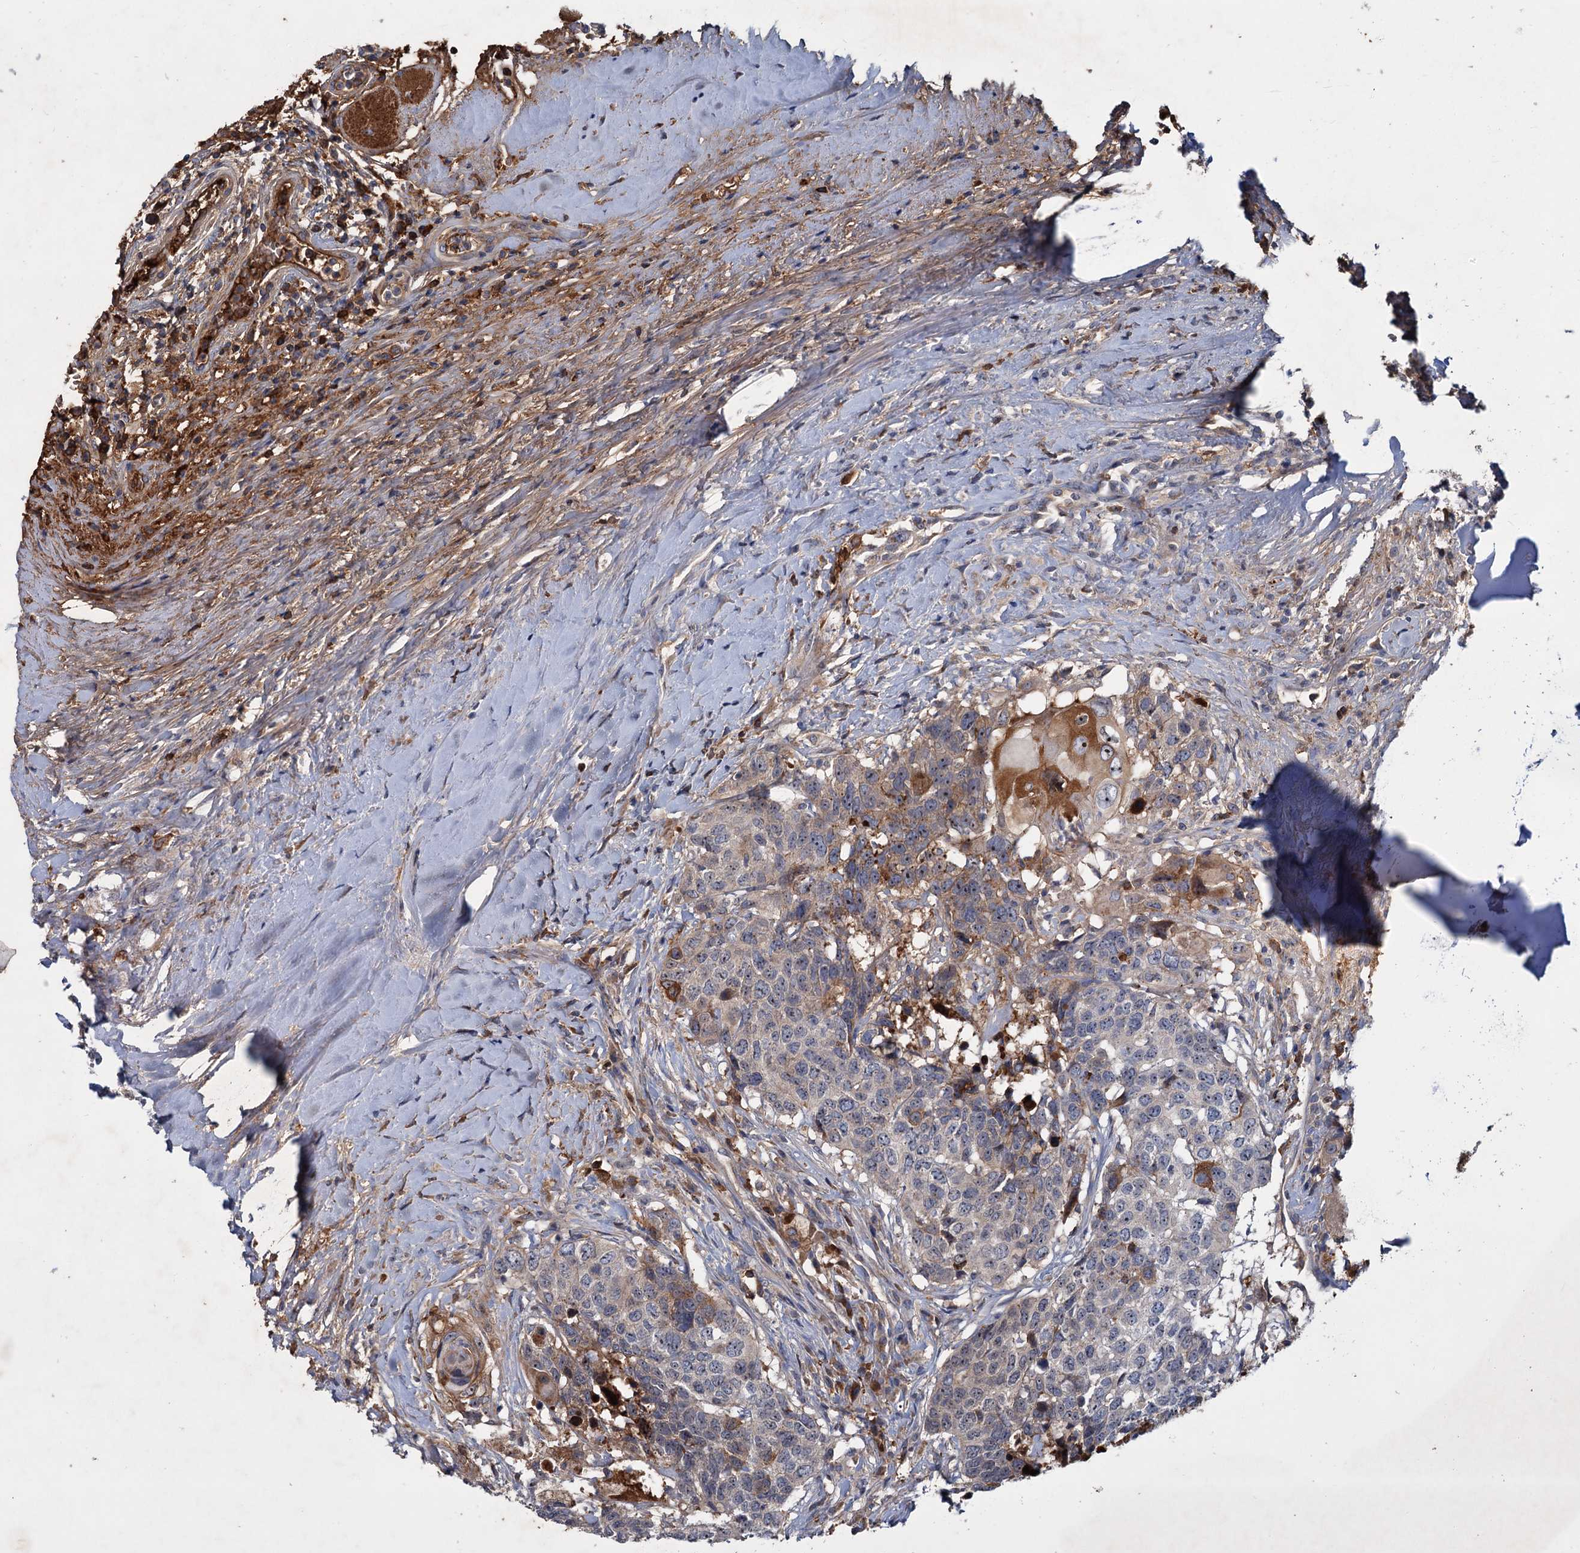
{"staining": {"intensity": "moderate", "quantity": "<25%", "location": "cytoplasmic/membranous"}, "tissue": "head and neck cancer", "cell_type": "Tumor cells", "image_type": "cancer", "snomed": [{"axis": "morphology", "description": "Squamous cell carcinoma, NOS"}, {"axis": "topography", "description": "Head-Neck"}], "caption": "Protein staining of head and neck squamous cell carcinoma tissue exhibits moderate cytoplasmic/membranous expression in approximately <25% of tumor cells. (Brightfield microscopy of DAB IHC at high magnification).", "gene": "CHRD", "patient": {"sex": "male", "age": 66}}